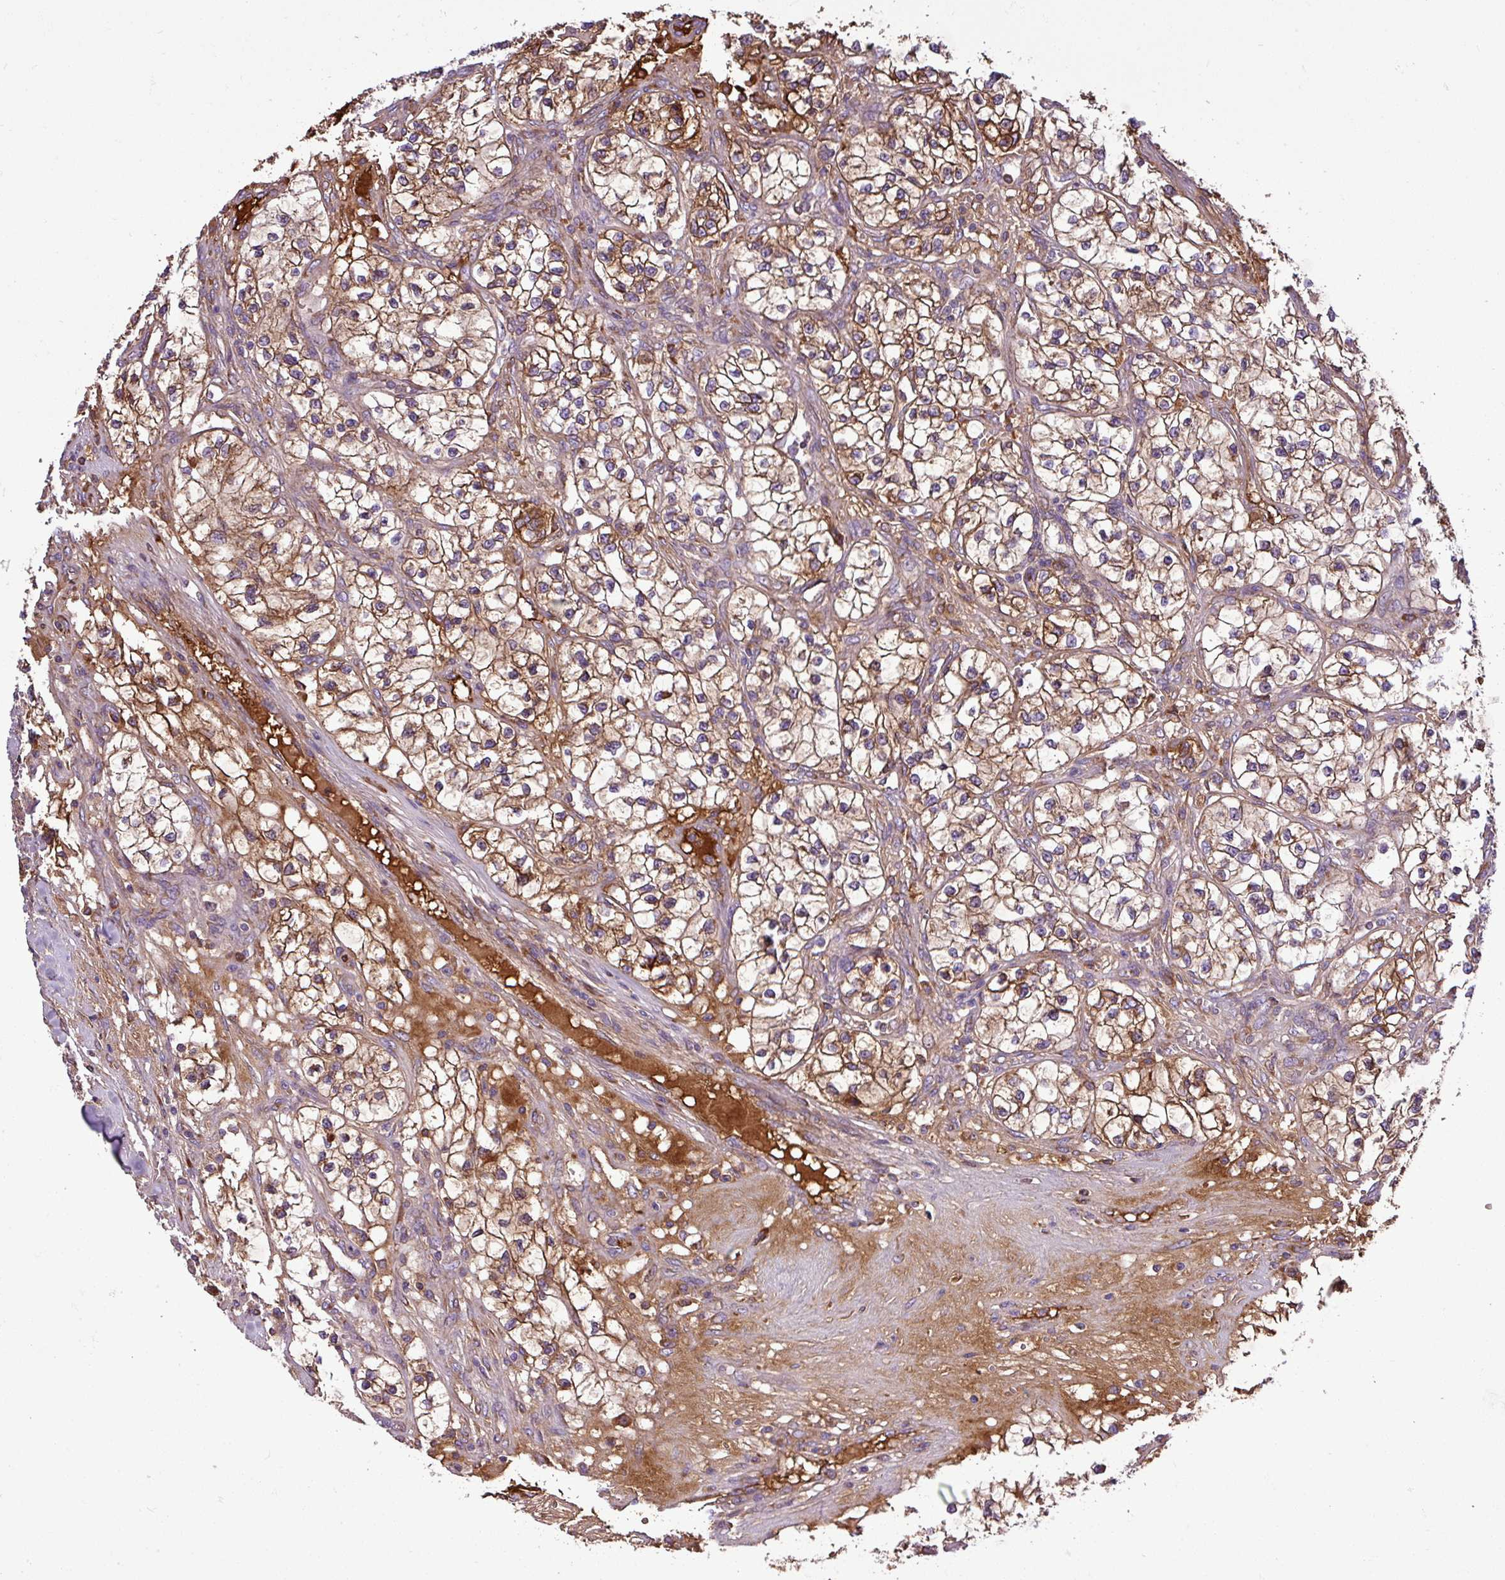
{"staining": {"intensity": "strong", "quantity": ">75%", "location": "cytoplasmic/membranous"}, "tissue": "renal cancer", "cell_type": "Tumor cells", "image_type": "cancer", "snomed": [{"axis": "morphology", "description": "Adenocarcinoma, NOS"}, {"axis": "topography", "description": "Kidney"}], "caption": "Renal adenocarcinoma tissue shows strong cytoplasmic/membranous expression in about >75% of tumor cells", "gene": "CWH43", "patient": {"sex": "female", "age": 57}}